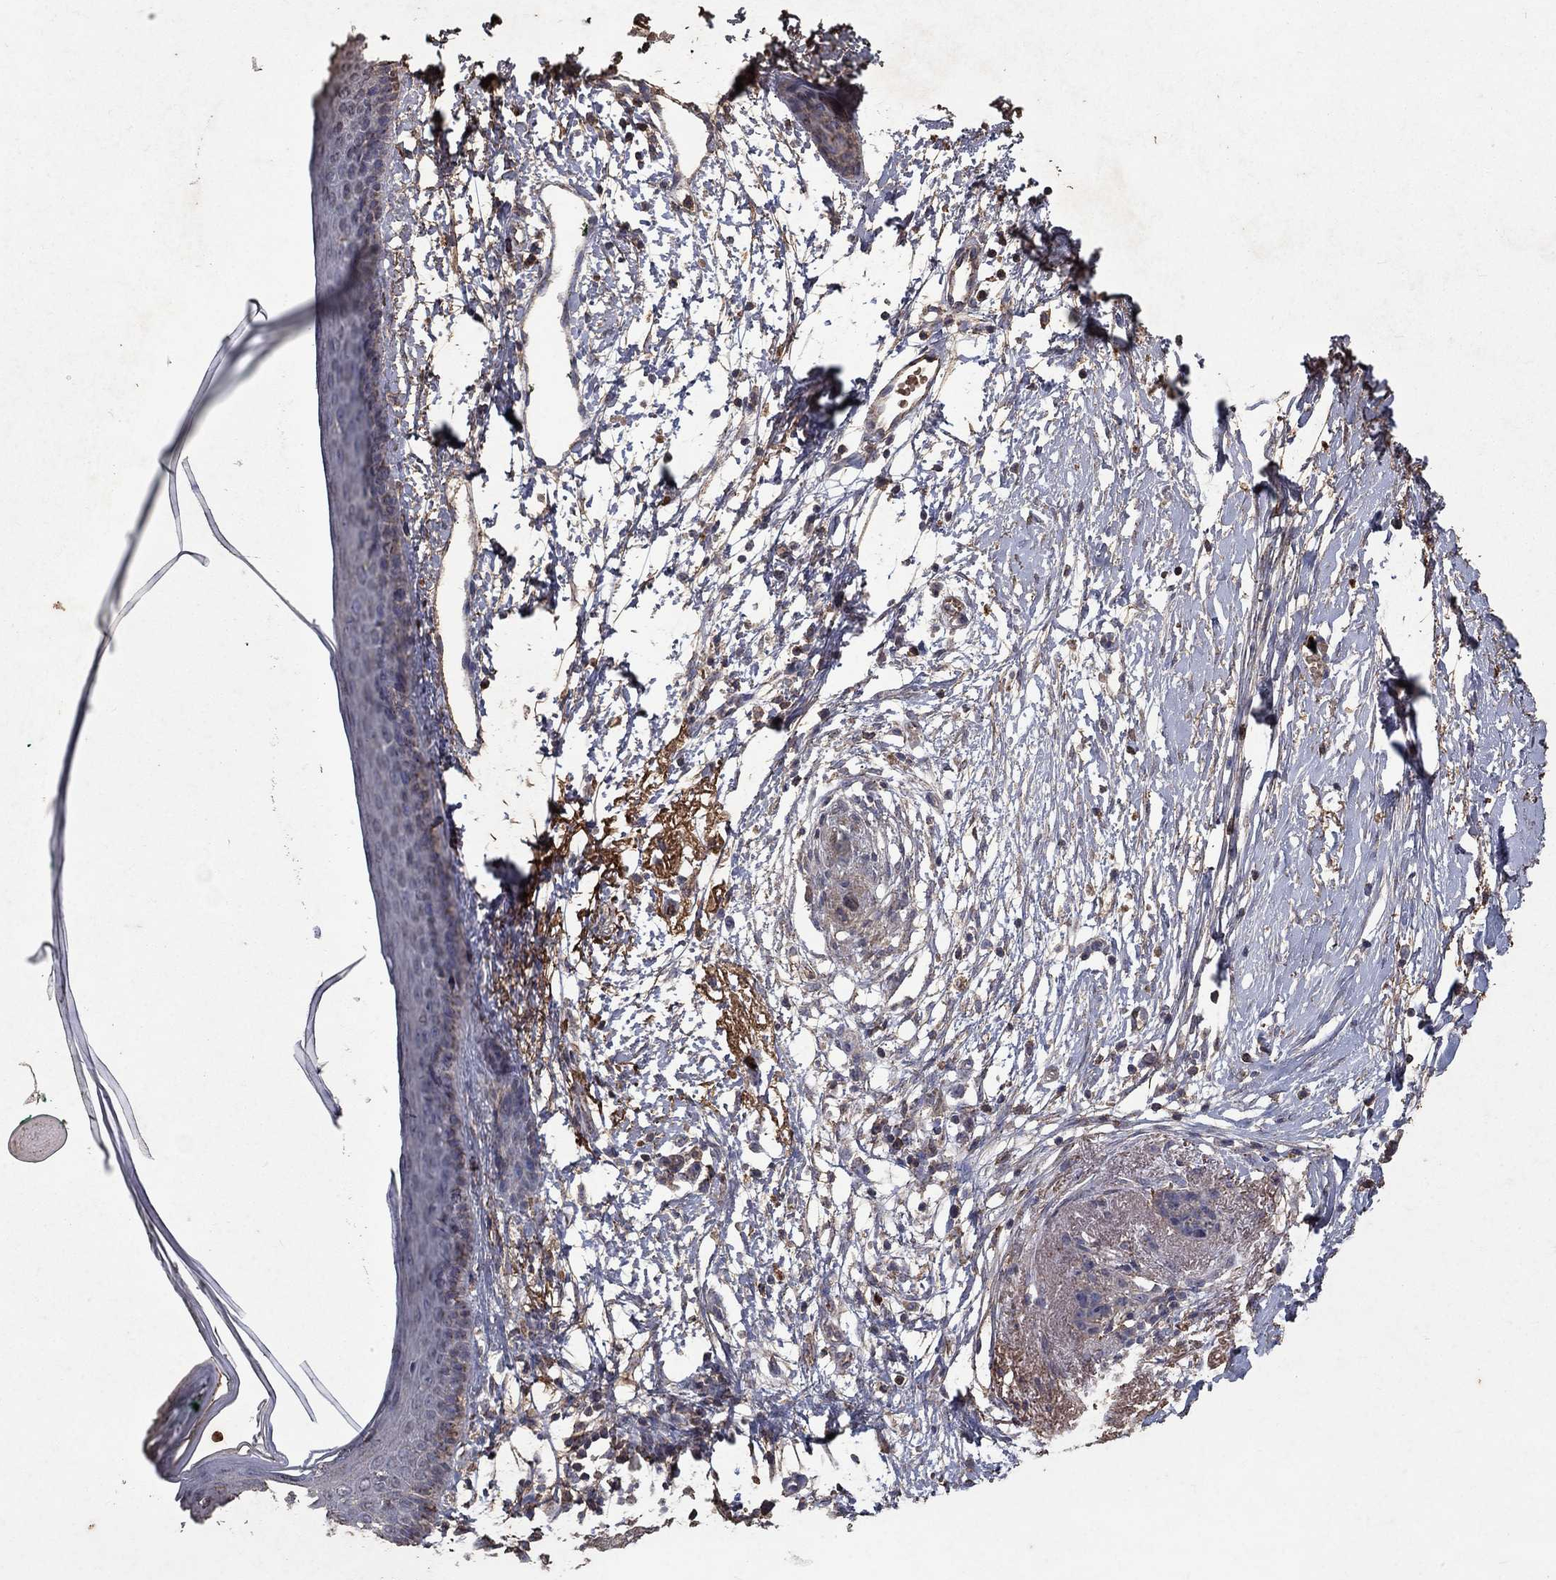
{"staining": {"intensity": "weak", "quantity": "25%-75%", "location": "cytoplasmic/membranous"}, "tissue": "skin cancer", "cell_type": "Tumor cells", "image_type": "cancer", "snomed": [{"axis": "morphology", "description": "Normal tissue, NOS"}, {"axis": "morphology", "description": "Basal cell carcinoma"}, {"axis": "topography", "description": "Skin"}], "caption": "The micrograph reveals a brown stain indicating the presence of a protein in the cytoplasmic/membranous of tumor cells in skin cancer. (brown staining indicates protein expression, while blue staining denotes nuclei).", "gene": "CD24", "patient": {"sex": "male", "age": 84}}